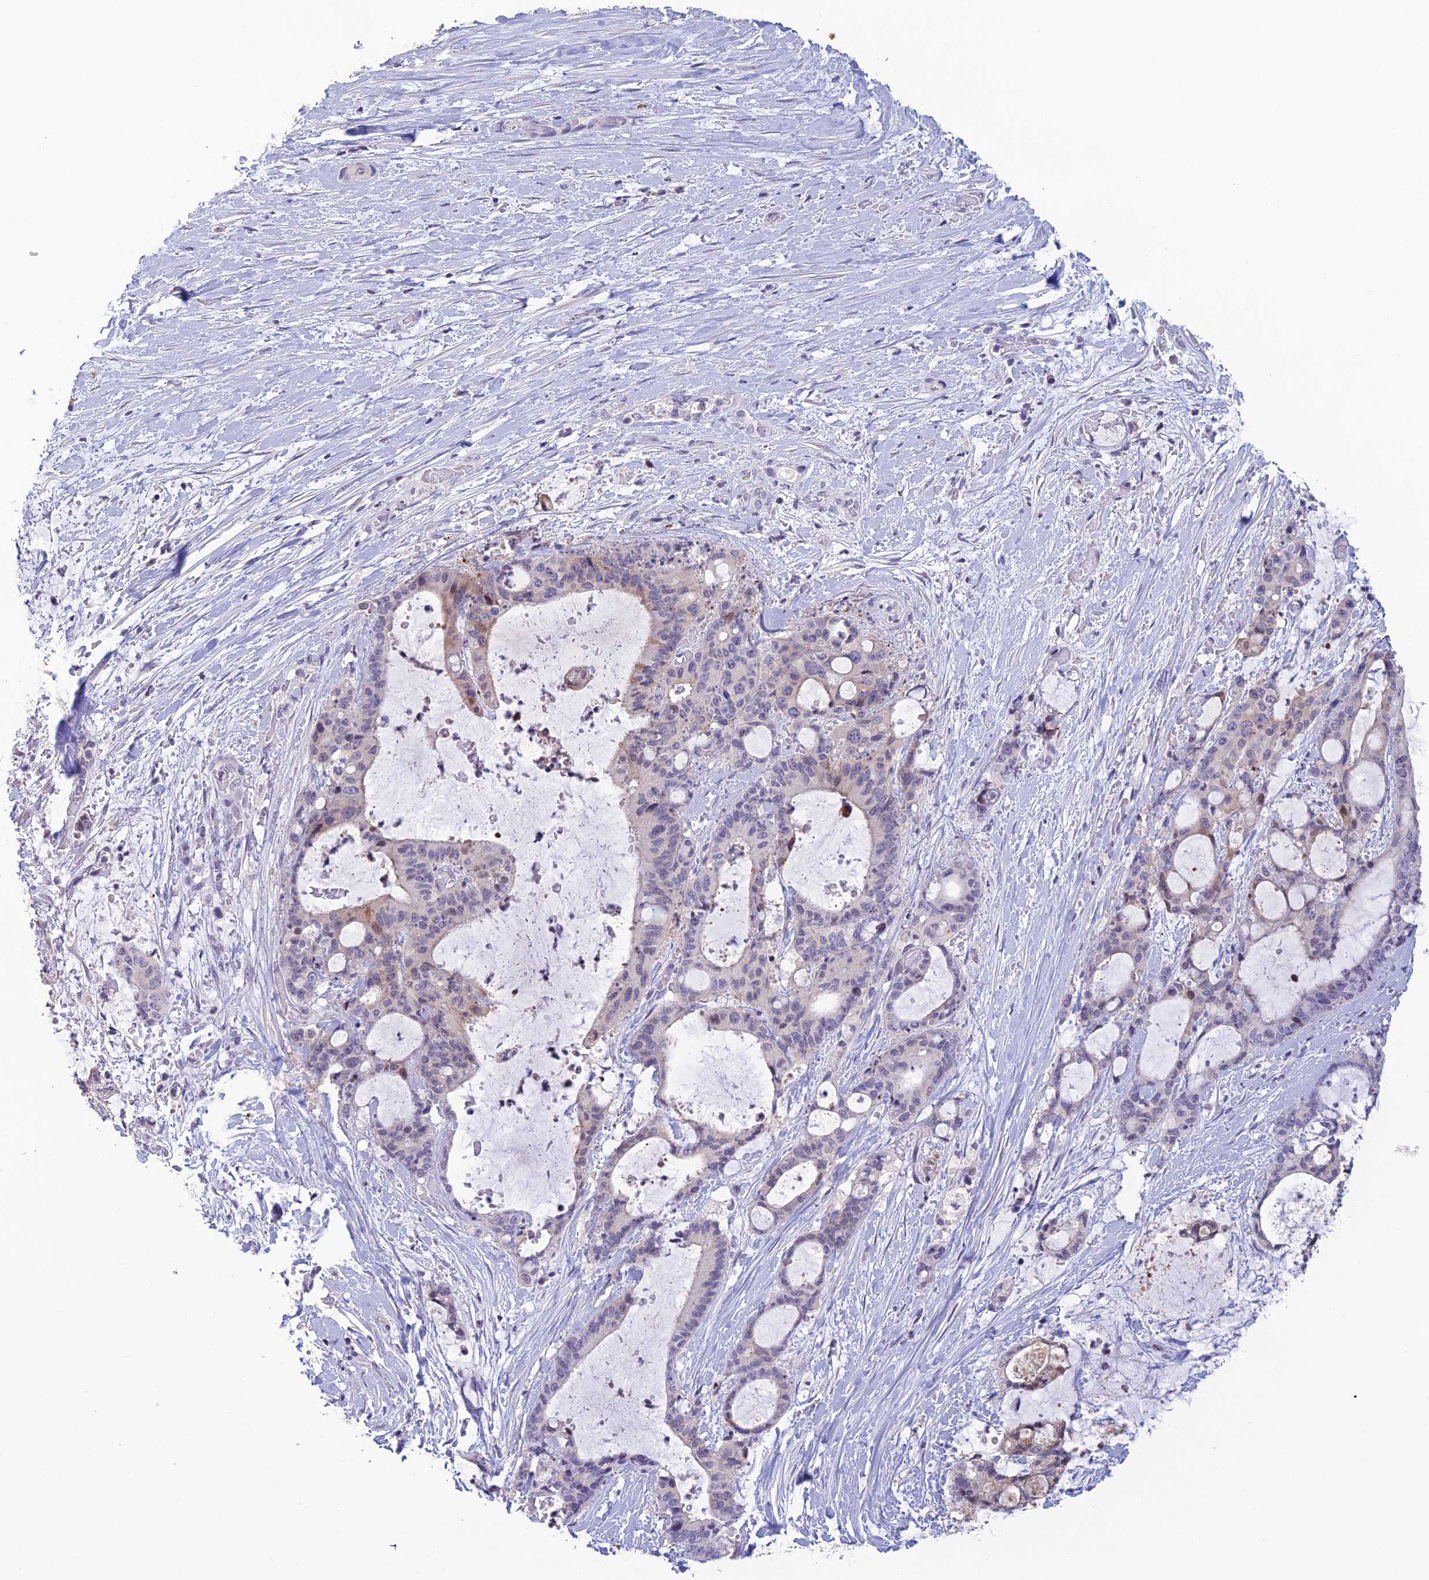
{"staining": {"intensity": "negative", "quantity": "none", "location": "none"}, "tissue": "liver cancer", "cell_type": "Tumor cells", "image_type": "cancer", "snomed": [{"axis": "morphology", "description": "Normal tissue, NOS"}, {"axis": "morphology", "description": "Cholangiocarcinoma"}, {"axis": "topography", "description": "Liver"}, {"axis": "topography", "description": "Peripheral nerve tissue"}], "caption": "Tumor cells are negative for brown protein staining in liver cancer.", "gene": "TMEM134", "patient": {"sex": "female", "age": 73}}